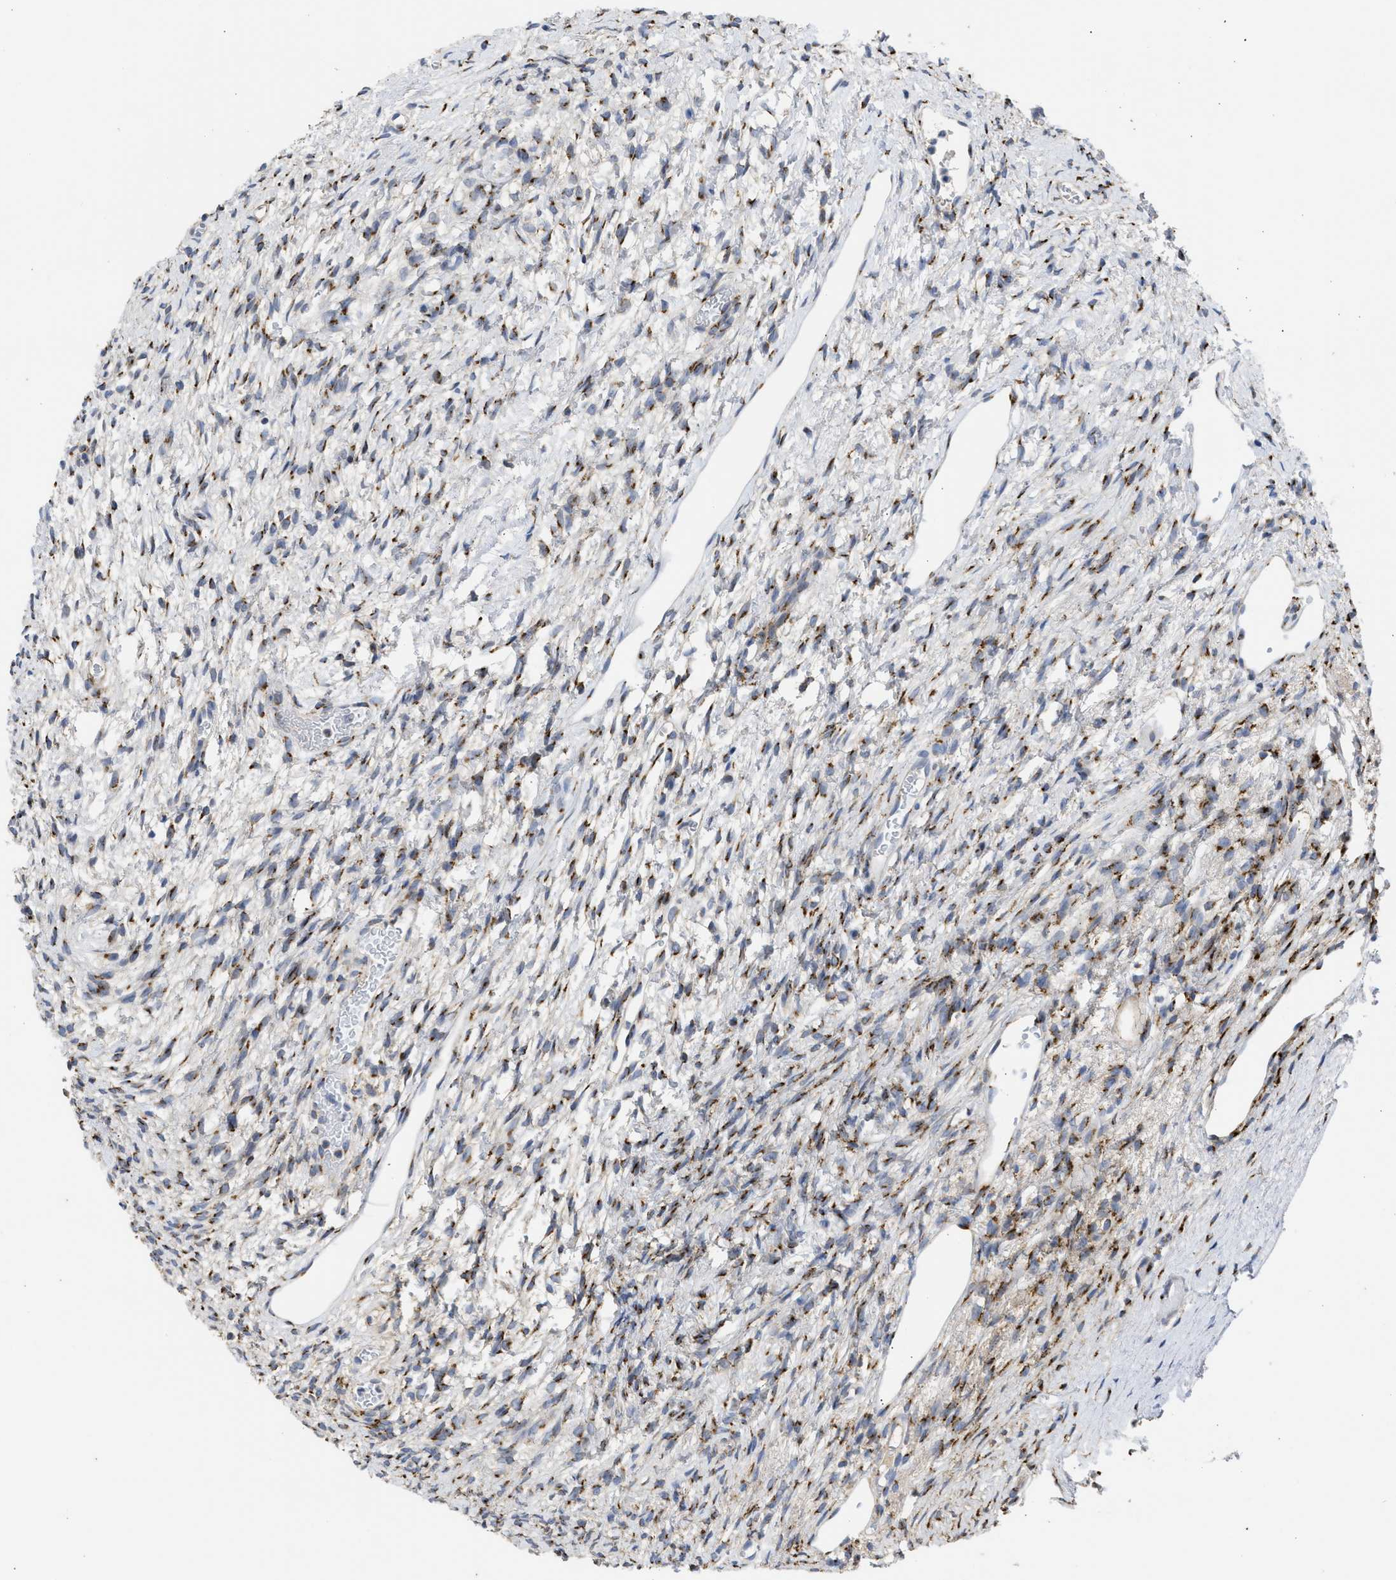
{"staining": {"intensity": "moderate", "quantity": "25%-75%", "location": "cytoplasmic/membranous"}, "tissue": "ovary", "cell_type": "Follicle cells", "image_type": "normal", "snomed": [{"axis": "morphology", "description": "Normal tissue, NOS"}, {"axis": "topography", "description": "Ovary"}], "caption": "Immunohistochemical staining of unremarkable ovary demonstrates 25%-75% levels of moderate cytoplasmic/membranous protein staining in about 25%-75% of follicle cells.", "gene": "TMED1", "patient": {"sex": "female", "age": 33}}